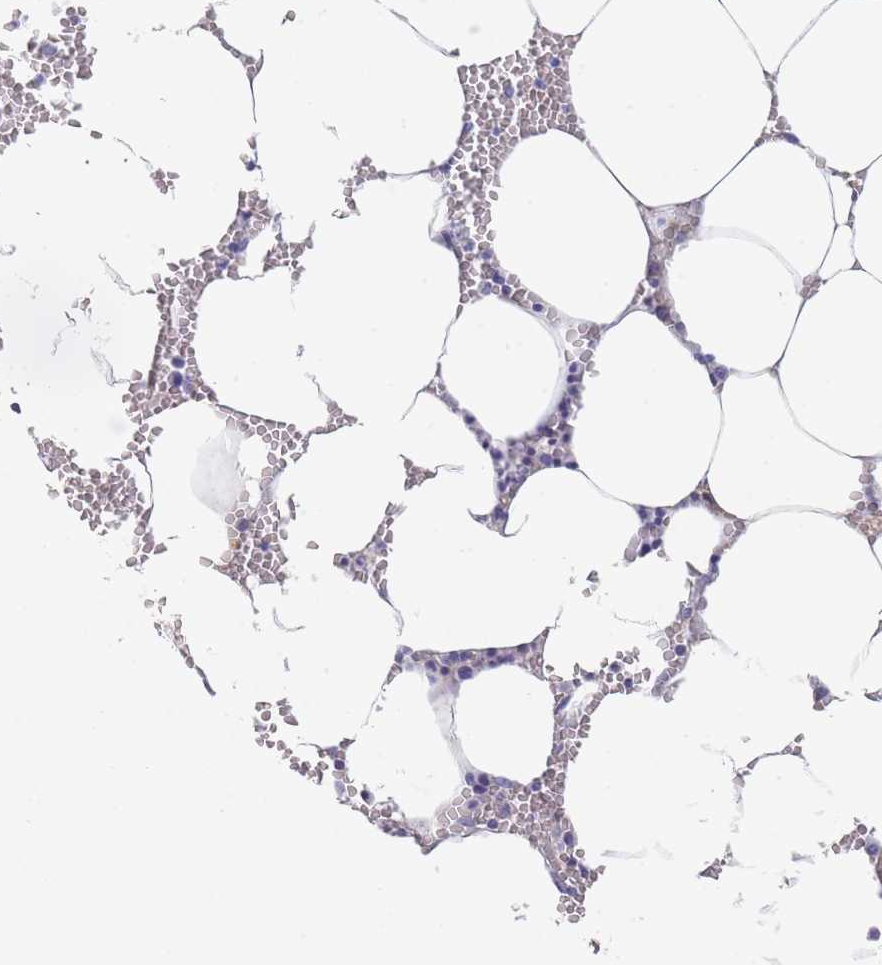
{"staining": {"intensity": "negative", "quantity": "none", "location": "none"}, "tissue": "bone marrow", "cell_type": "Hematopoietic cells", "image_type": "normal", "snomed": [{"axis": "morphology", "description": "Normal tissue, NOS"}, {"axis": "topography", "description": "Bone marrow"}], "caption": "Immunohistochemistry (IHC) of normal bone marrow reveals no staining in hematopoietic cells.", "gene": "SCCPDH", "patient": {"sex": "male", "age": 70}}